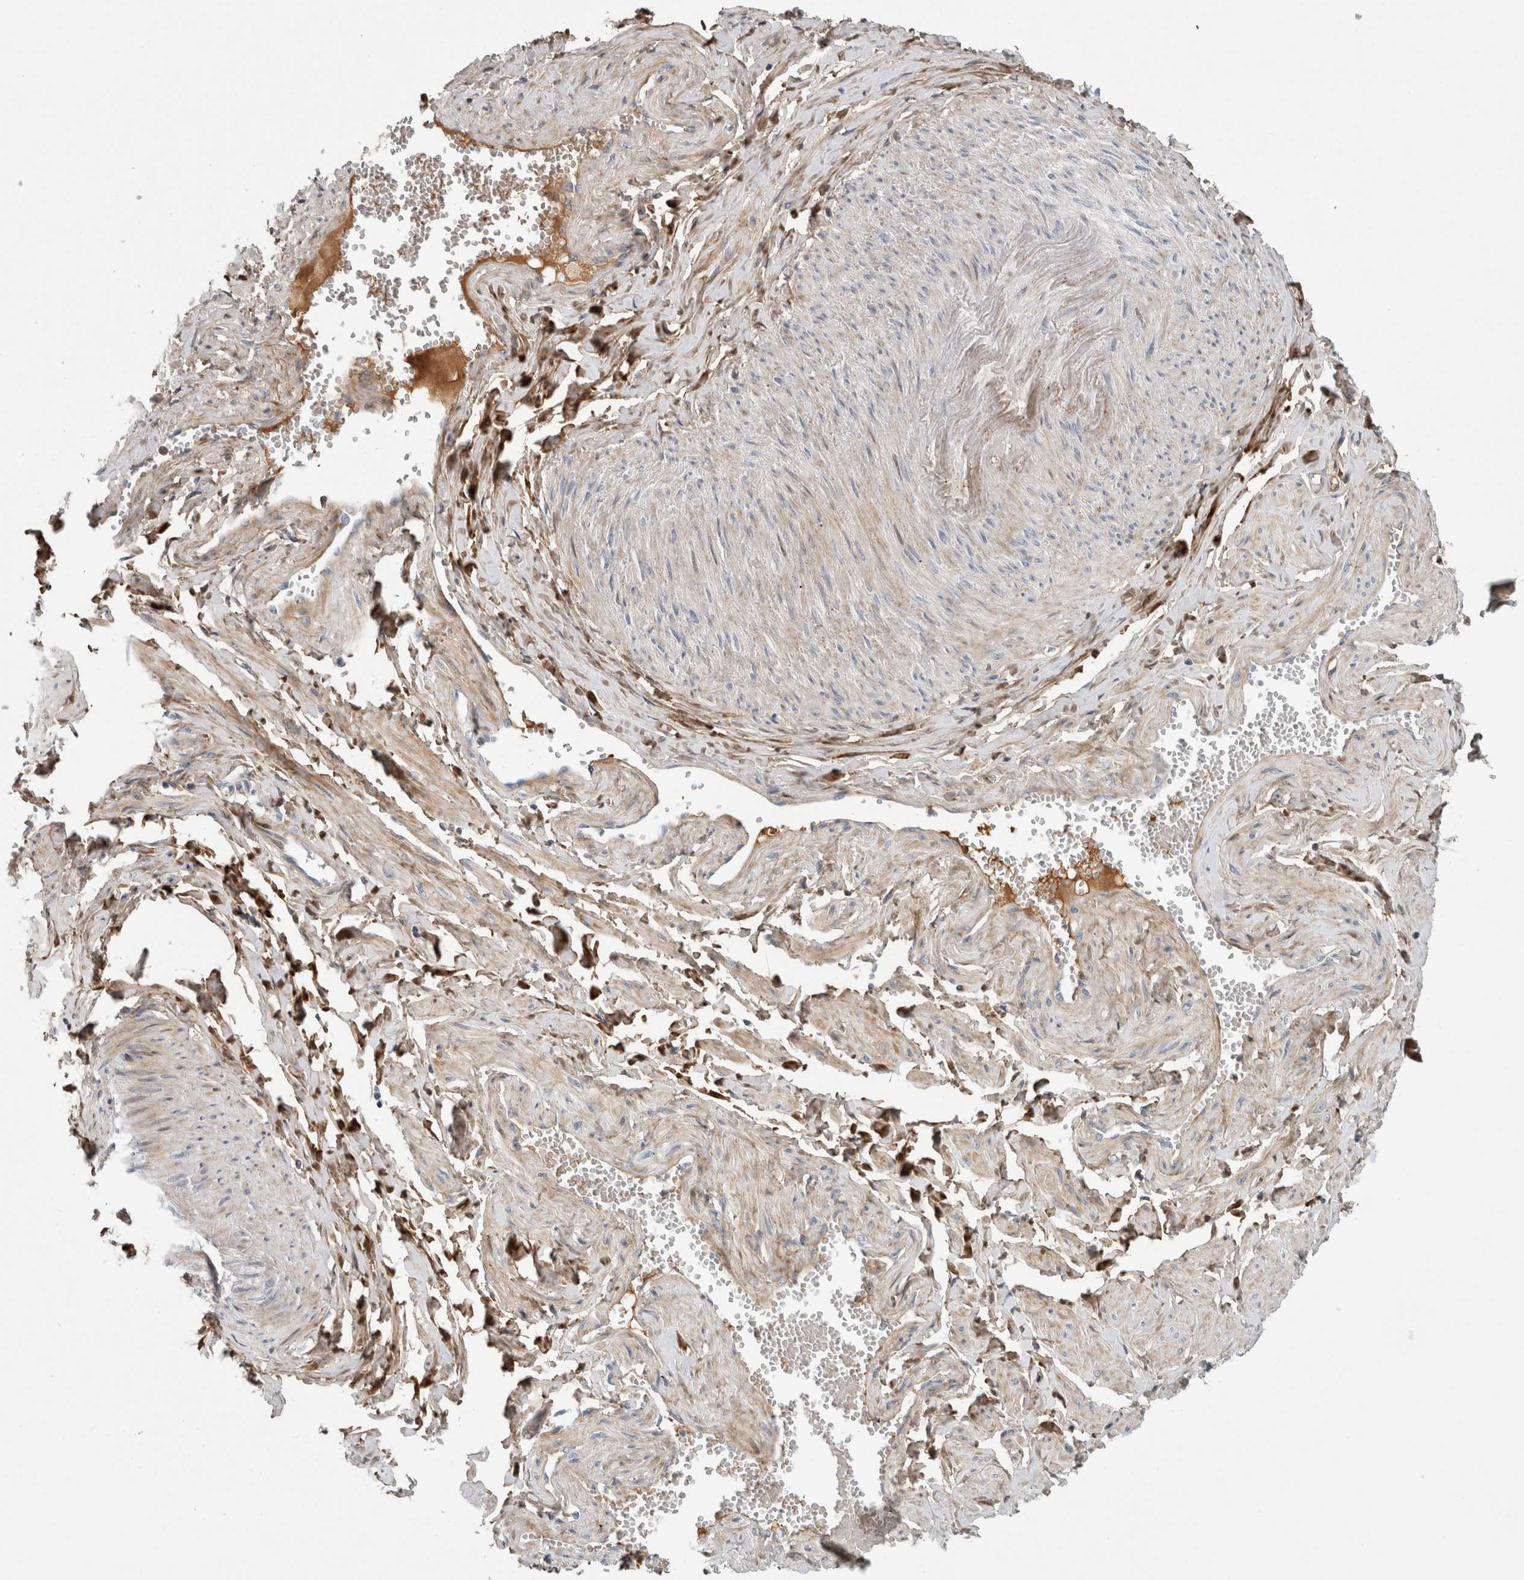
{"staining": {"intensity": "negative", "quantity": "none", "location": "none"}, "tissue": "adipose tissue", "cell_type": "Adipocytes", "image_type": "normal", "snomed": [{"axis": "morphology", "description": "Normal tissue, NOS"}, {"axis": "topography", "description": "Vascular tissue"}, {"axis": "topography", "description": "Fallopian tube"}, {"axis": "topography", "description": "Ovary"}], "caption": "This is an IHC histopathology image of benign adipose tissue. There is no positivity in adipocytes.", "gene": "RBM48", "patient": {"sex": "female", "age": 67}}